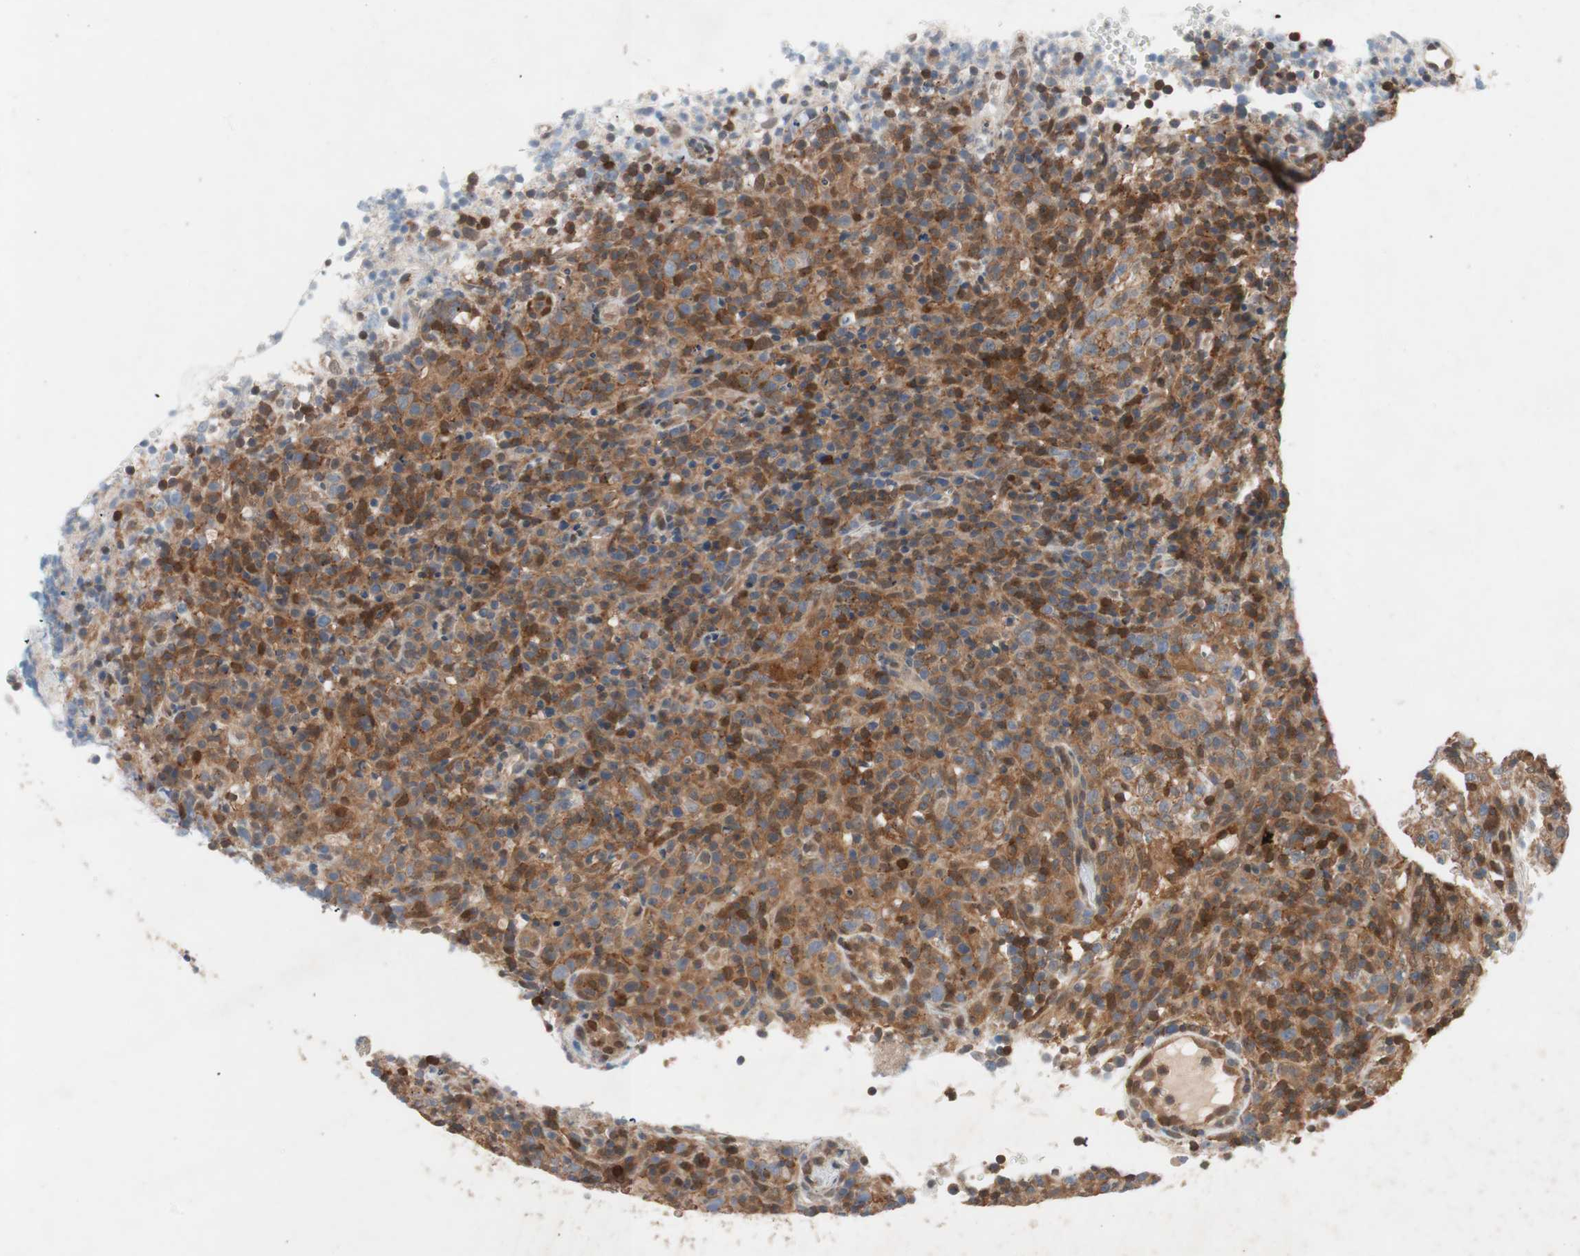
{"staining": {"intensity": "strong", "quantity": ">75%", "location": "cytoplasmic/membranous"}, "tissue": "lymphoma", "cell_type": "Tumor cells", "image_type": "cancer", "snomed": [{"axis": "morphology", "description": "Malignant lymphoma, non-Hodgkin's type, High grade"}, {"axis": "topography", "description": "Lymph node"}], "caption": "A high amount of strong cytoplasmic/membranous staining is identified in approximately >75% of tumor cells in lymphoma tissue. (IHC, brightfield microscopy, high magnification).", "gene": "GALT", "patient": {"sex": "female", "age": 76}}